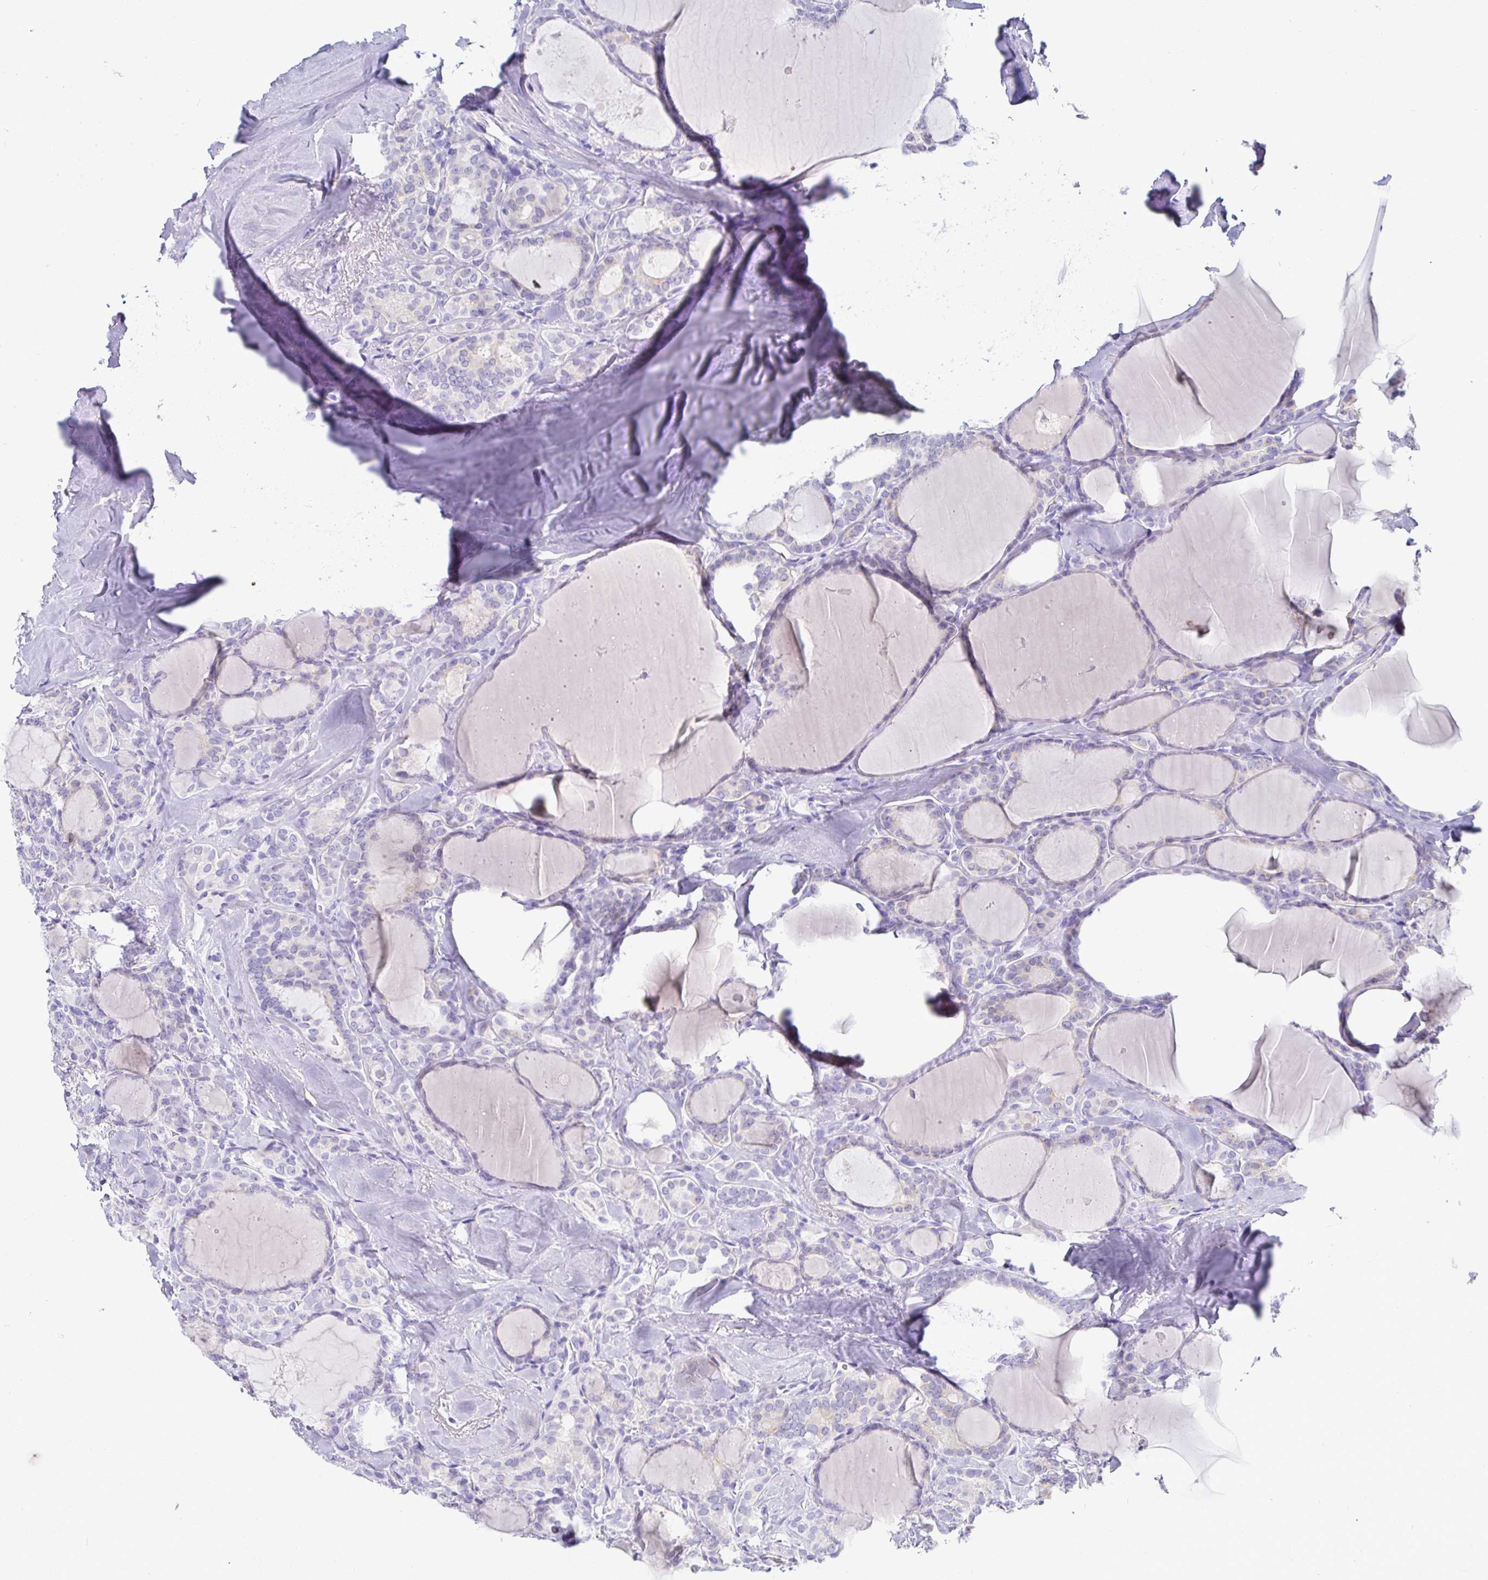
{"staining": {"intensity": "negative", "quantity": "none", "location": "none"}, "tissue": "thyroid cancer", "cell_type": "Tumor cells", "image_type": "cancer", "snomed": [{"axis": "morphology", "description": "Papillary adenocarcinoma, NOS"}, {"axis": "topography", "description": "Thyroid gland"}], "caption": "The histopathology image shows no staining of tumor cells in thyroid papillary adenocarcinoma.", "gene": "TMEM241", "patient": {"sex": "male", "age": 30}}